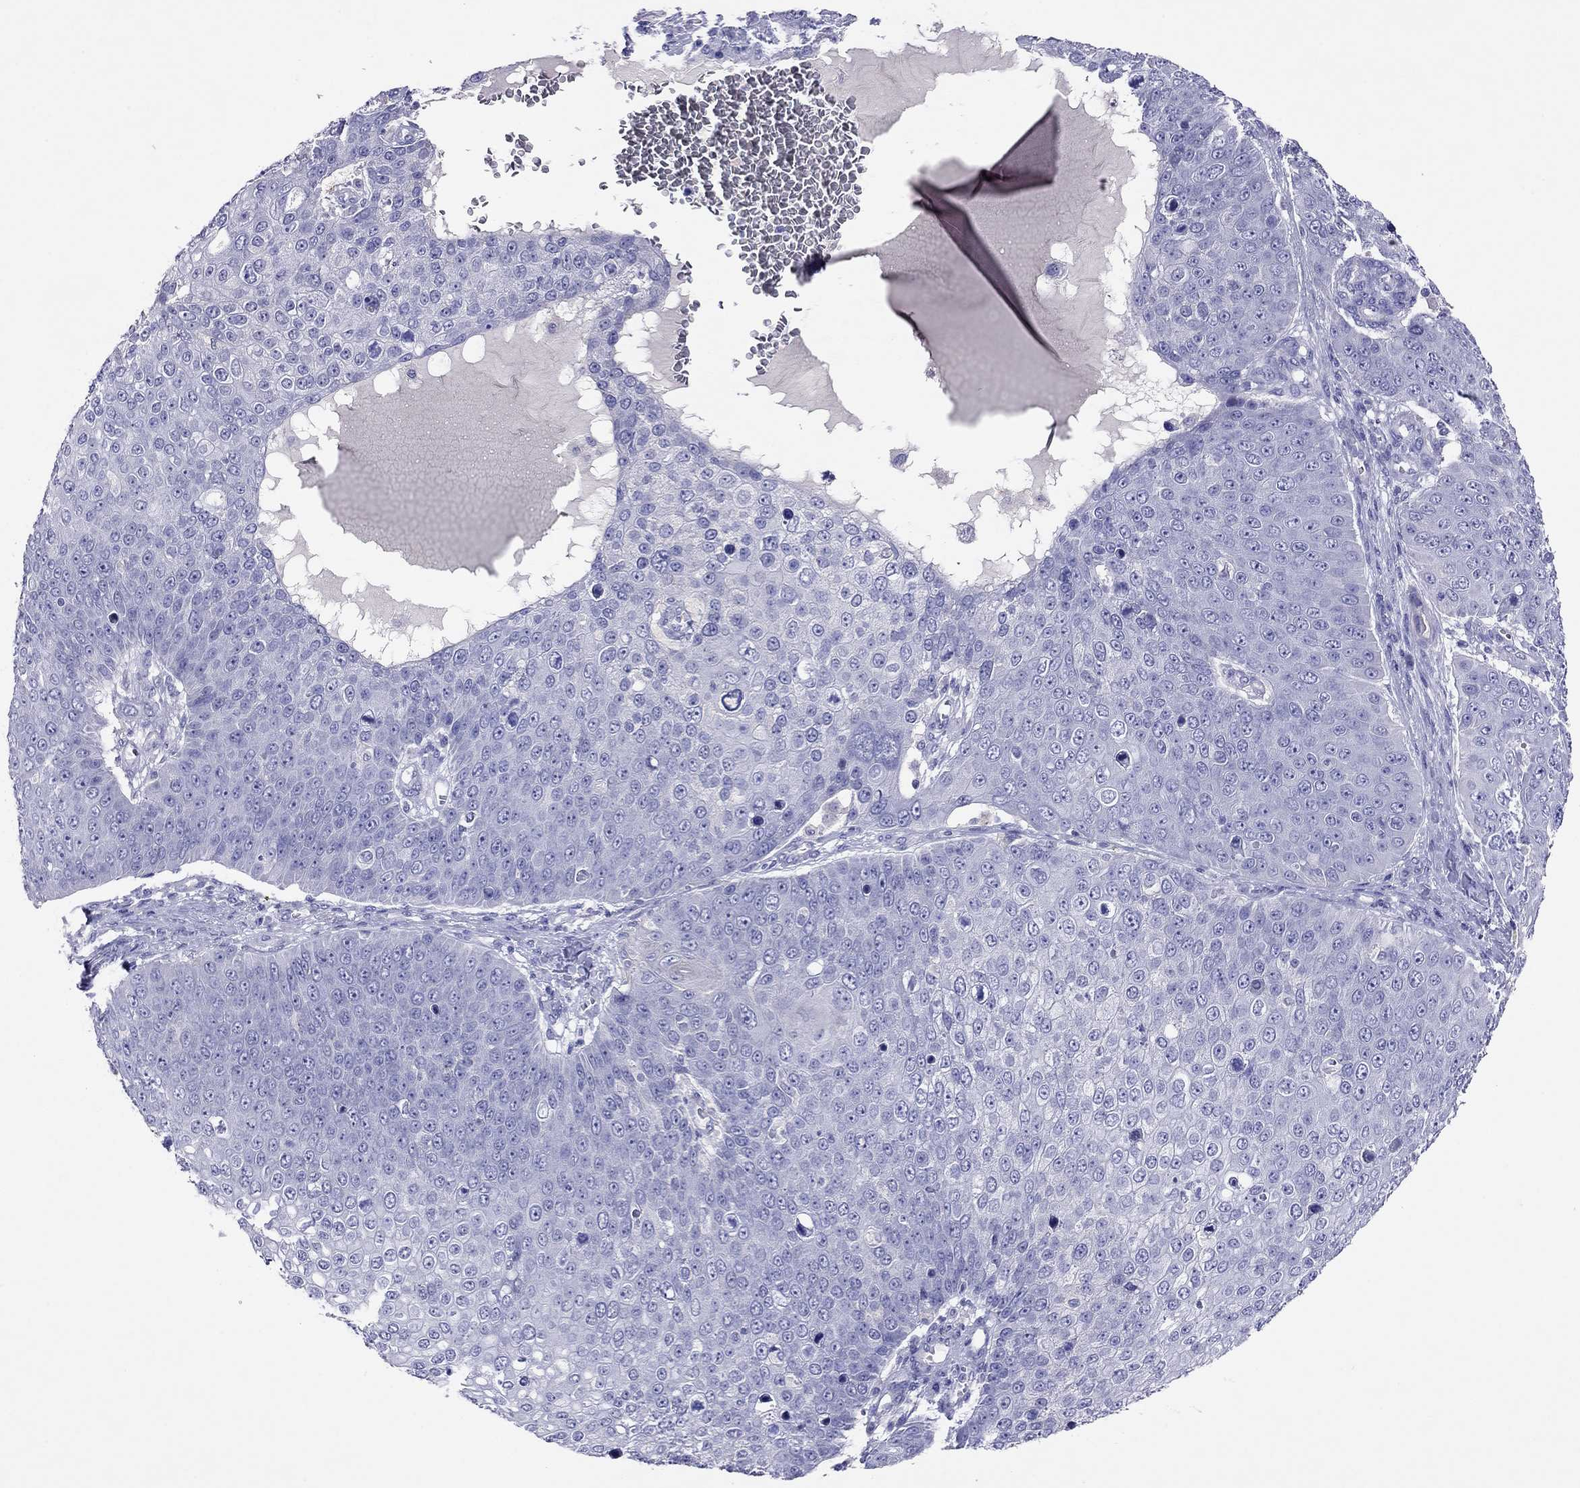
{"staining": {"intensity": "negative", "quantity": "none", "location": "none"}, "tissue": "skin cancer", "cell_type": "Tumor cells", "image_type": "cancer", "snomed": [{"axis": "morphology", "description": "Squamous cell carcinoma, NOS"}, {"axis": "topography", "description": "Skin"}], "caption": "Protein analysis of squamous cell carcinoma (skin) exhibits no significant positivity in tumor cells.", "gene": "CAPNS2", "patient": {"sex": "male", "age": 71}}